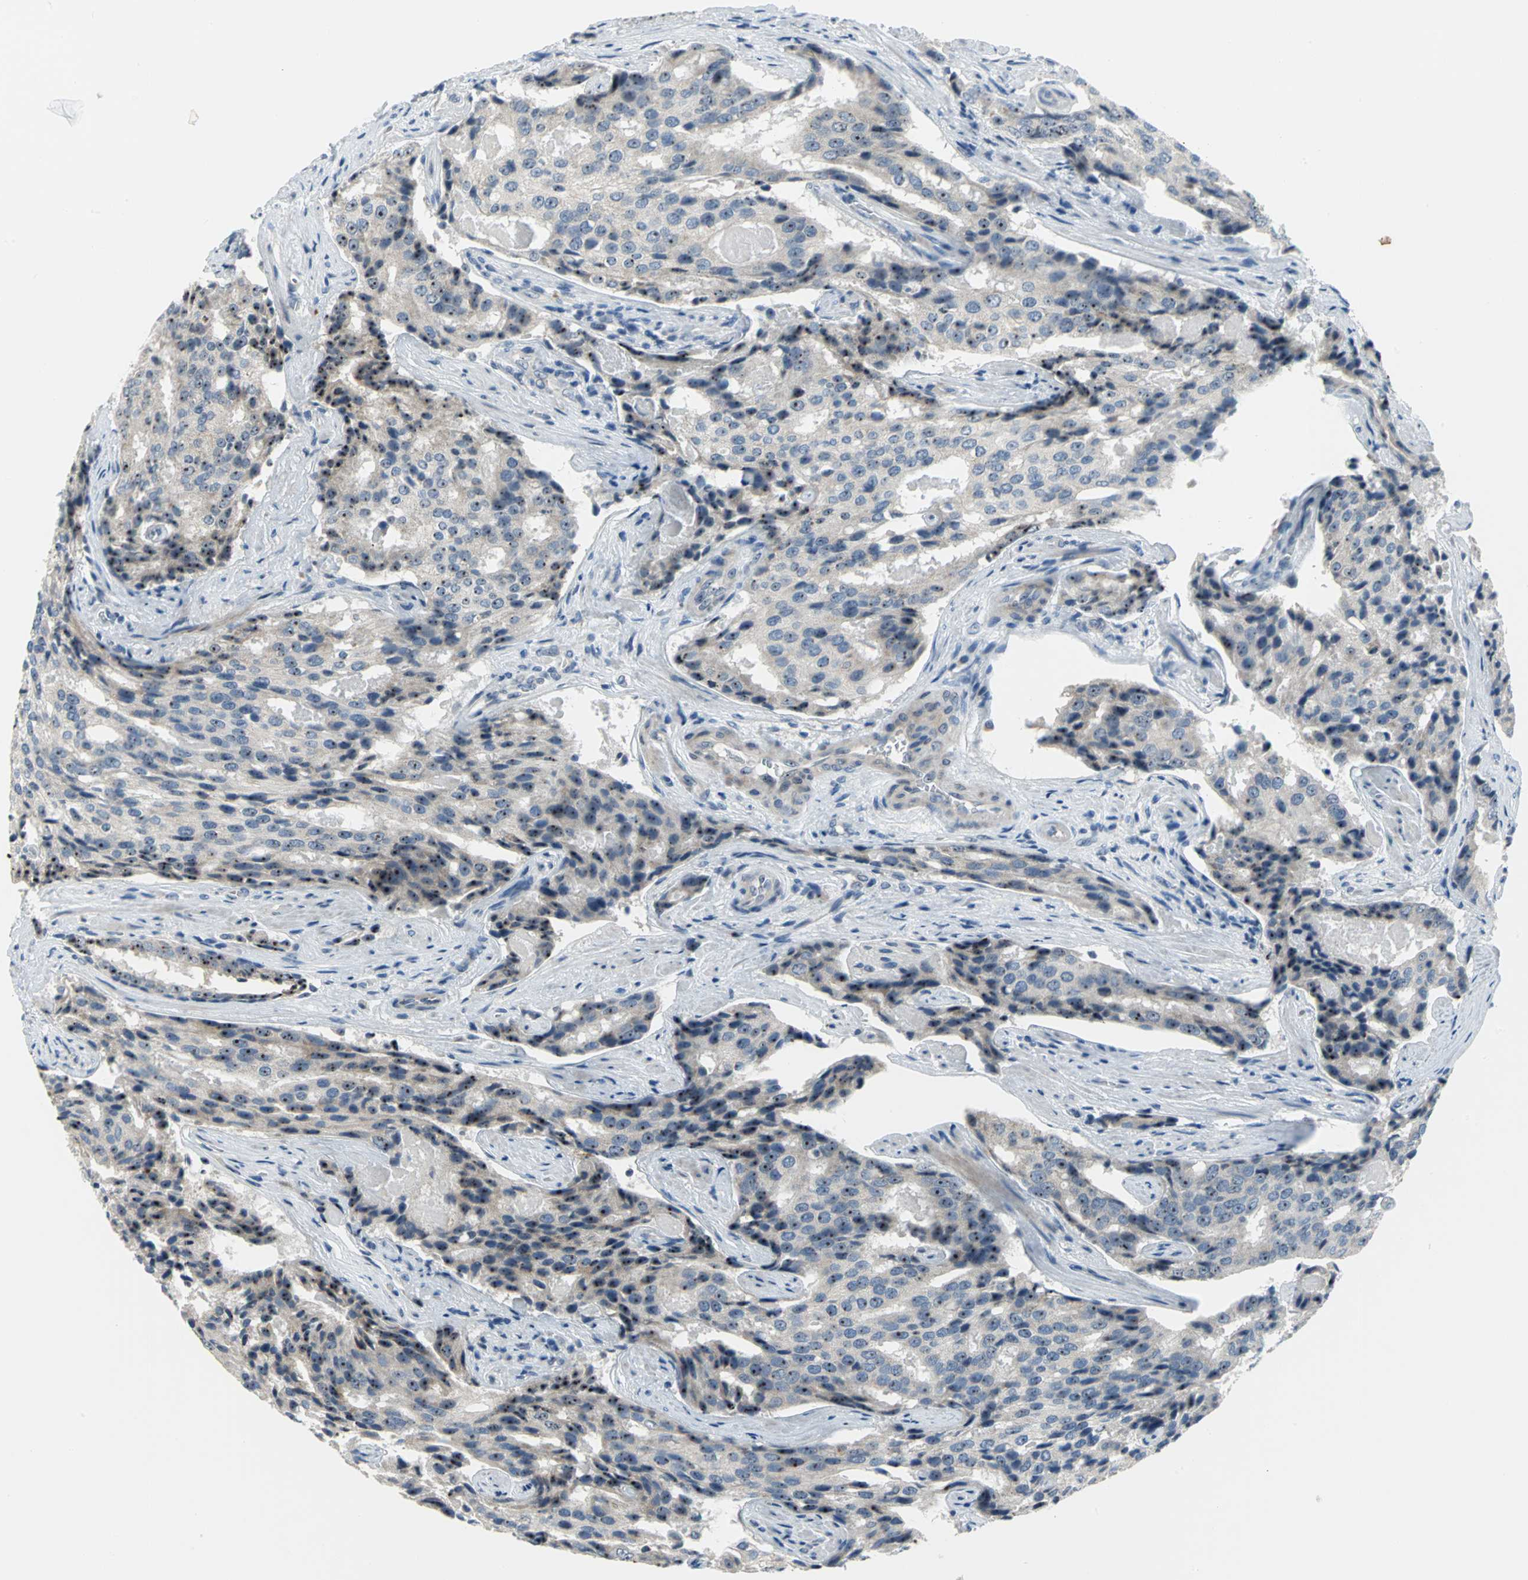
{"staining": {"intensity": "strong", "quantity": ">75%", "location": "nuclear"}, "tissue": "prostate cancer", "cell_type": "Tumor cells", "image_type": "cancer", "snomed": [{"axis": "morphology", "description": "Adenocarcinoma, High grade"}, {"axis": "topography", "description": "Prostate"}], "caption": "An immunohistochemistry micrograph of tumor tissue is shown. Protein staining in brown labels strong nuclear positivity in prostate adenocarcinoma (high-grade) within tumor cells. The staining is performed using DAB (3,3'-diaminobenzidine) brown chromogen to label protein expression. The nuclei are counter-stained blue using hematoxylin.", "gene": "MYBBP1A", "patient": {"sex": "male", "age": 58}}